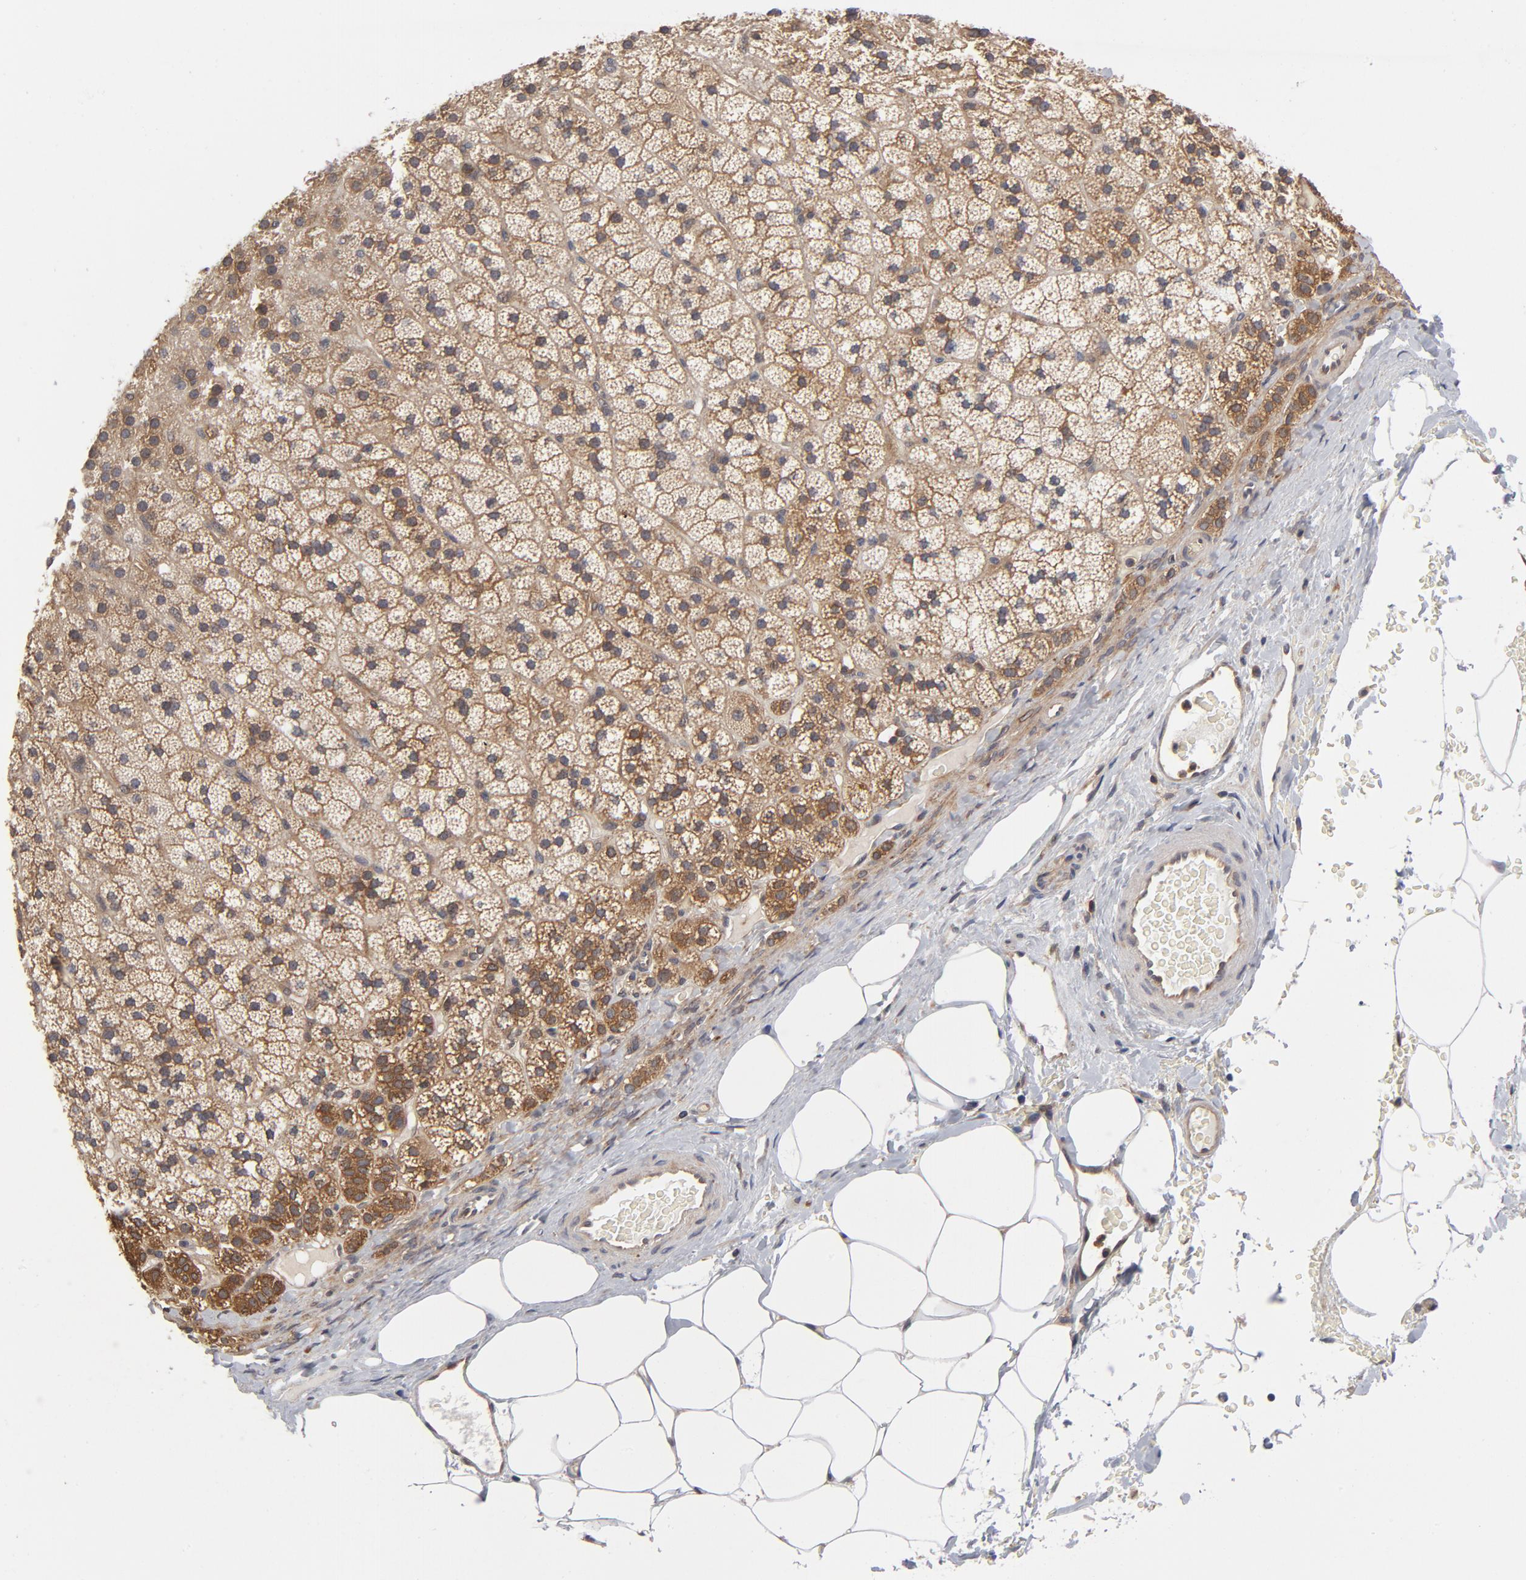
{"staining": {"intensity": "weak", "quantity": "25%-75%", "location": "cytoplasmic/membranous"}, "tissue": "adrenal gland", "cell_type": "Glandular cells", "image_type": "normal", "snomed": [{"axis": "morphology", "description": "Normal tissue, NOS"}, {"axis": "topography", "description": "Adrenal gland"}], "caption": "Immunohistochemistry (IHC) staining of benign adrenal gland, which exhibits low levels of weak cytoplasmic/membranous staining in approximately 25%-75% of glandular cells indicating weak cytoplasmic/membranous protein staining. The staining was performed using DAB (brown) for protein detection and nuclei were counterstained in hematoxylin (blue).", "gene": "ASMTL", "patient": {"sex": "male", "age": 35}}